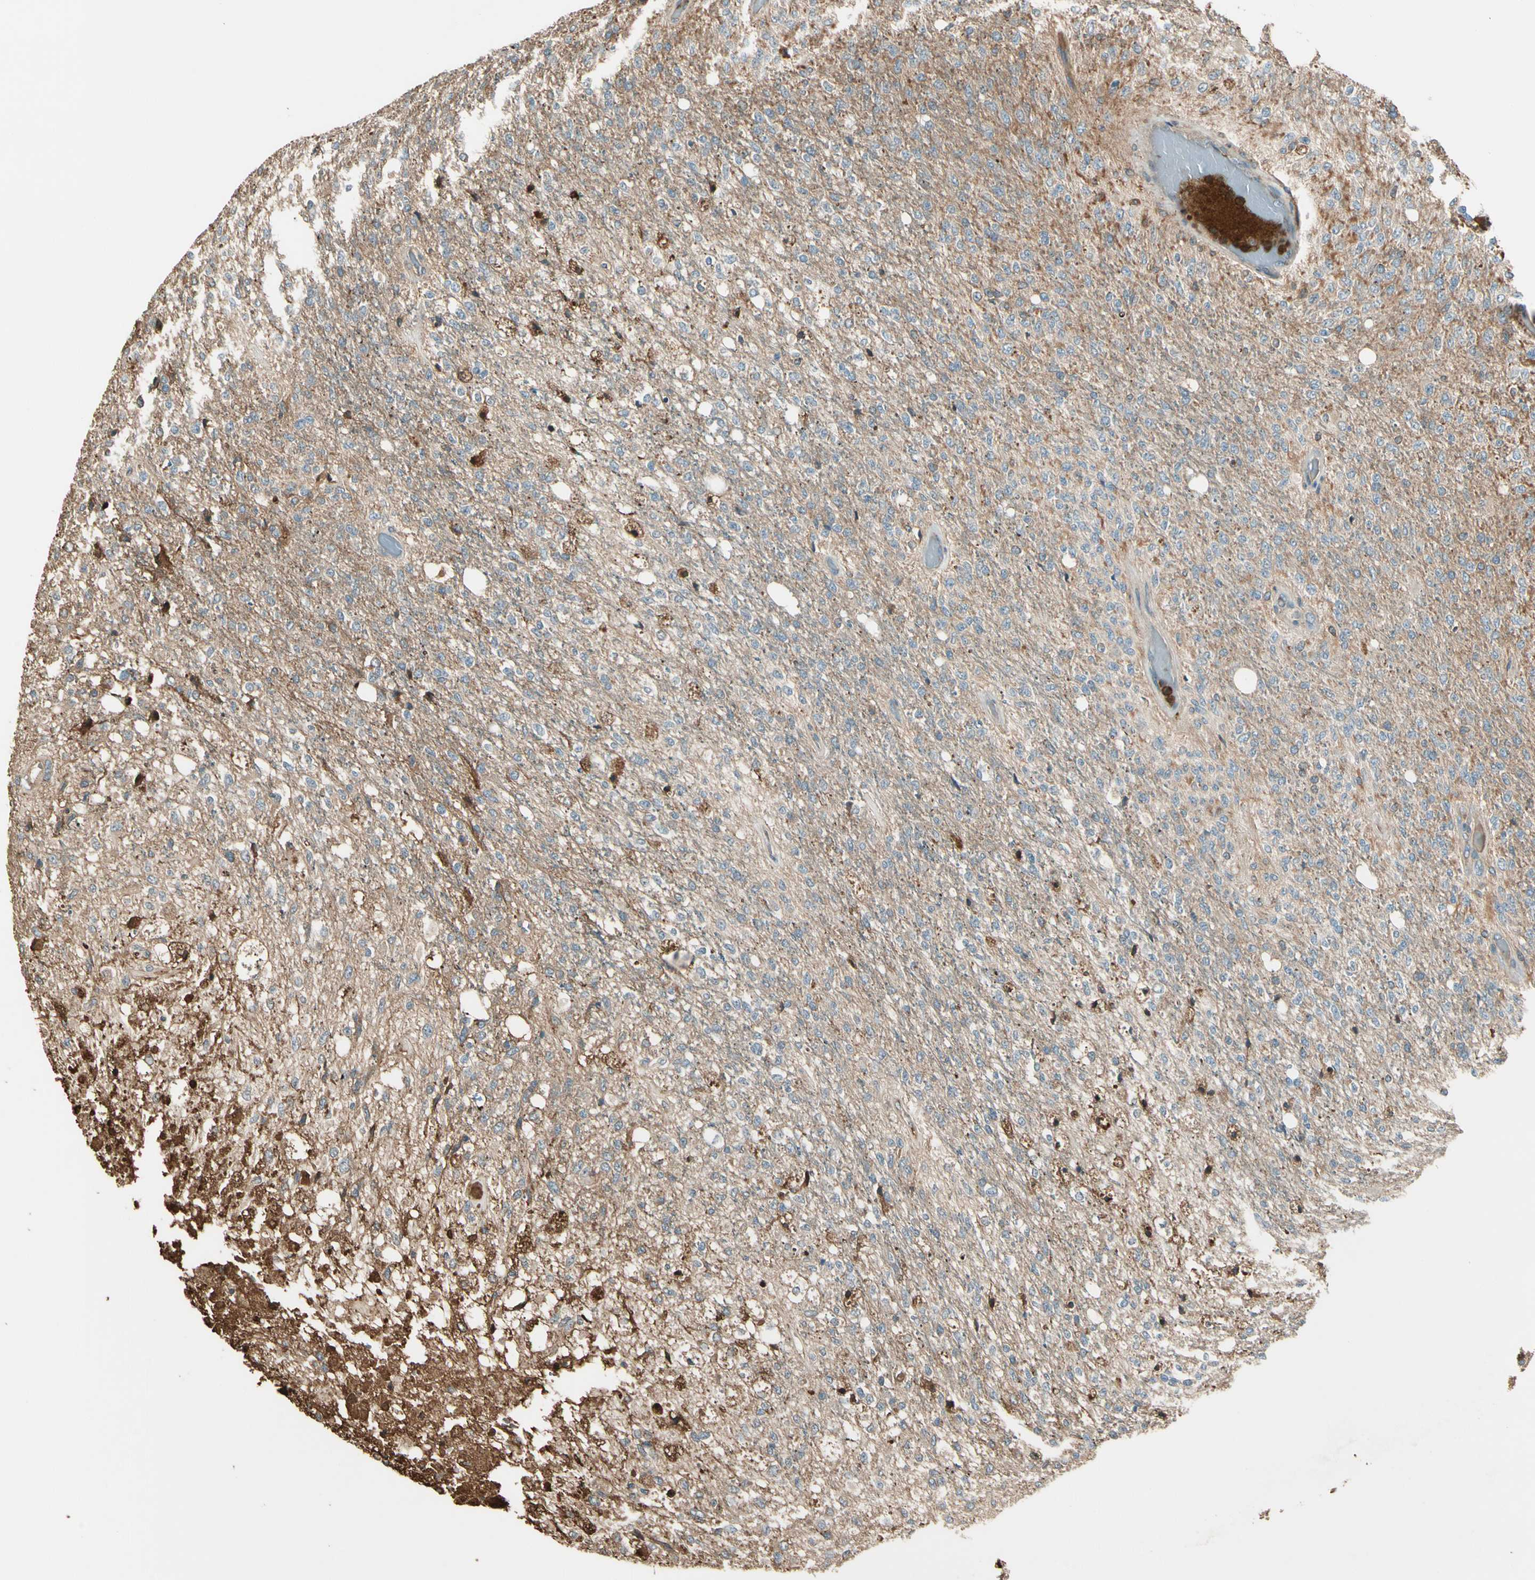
{"staining": {"intensity": "moderate", "quantity": "<25%", "location": "cytoplasmic/membranous"}, "tissue": "glioma", "cell_type": "Tumor cells", "image_type": "cancer", "snomed": [{"axis": "morphology", "description": "Normal tissue, NOS"}, {"axis": "morphology", "description": "Glioma, malignant, High grade"}, {"axis": "topography", "description": "Cerebral cortex"}], "caption": "Immunohistochemistry (IHC) of glioma shows low levels of moderate cytoplasmic/membranous positivity in about <25% of tumor cells.", "gene": "STX11", "patient": {"sex": "male", "age": 77}}